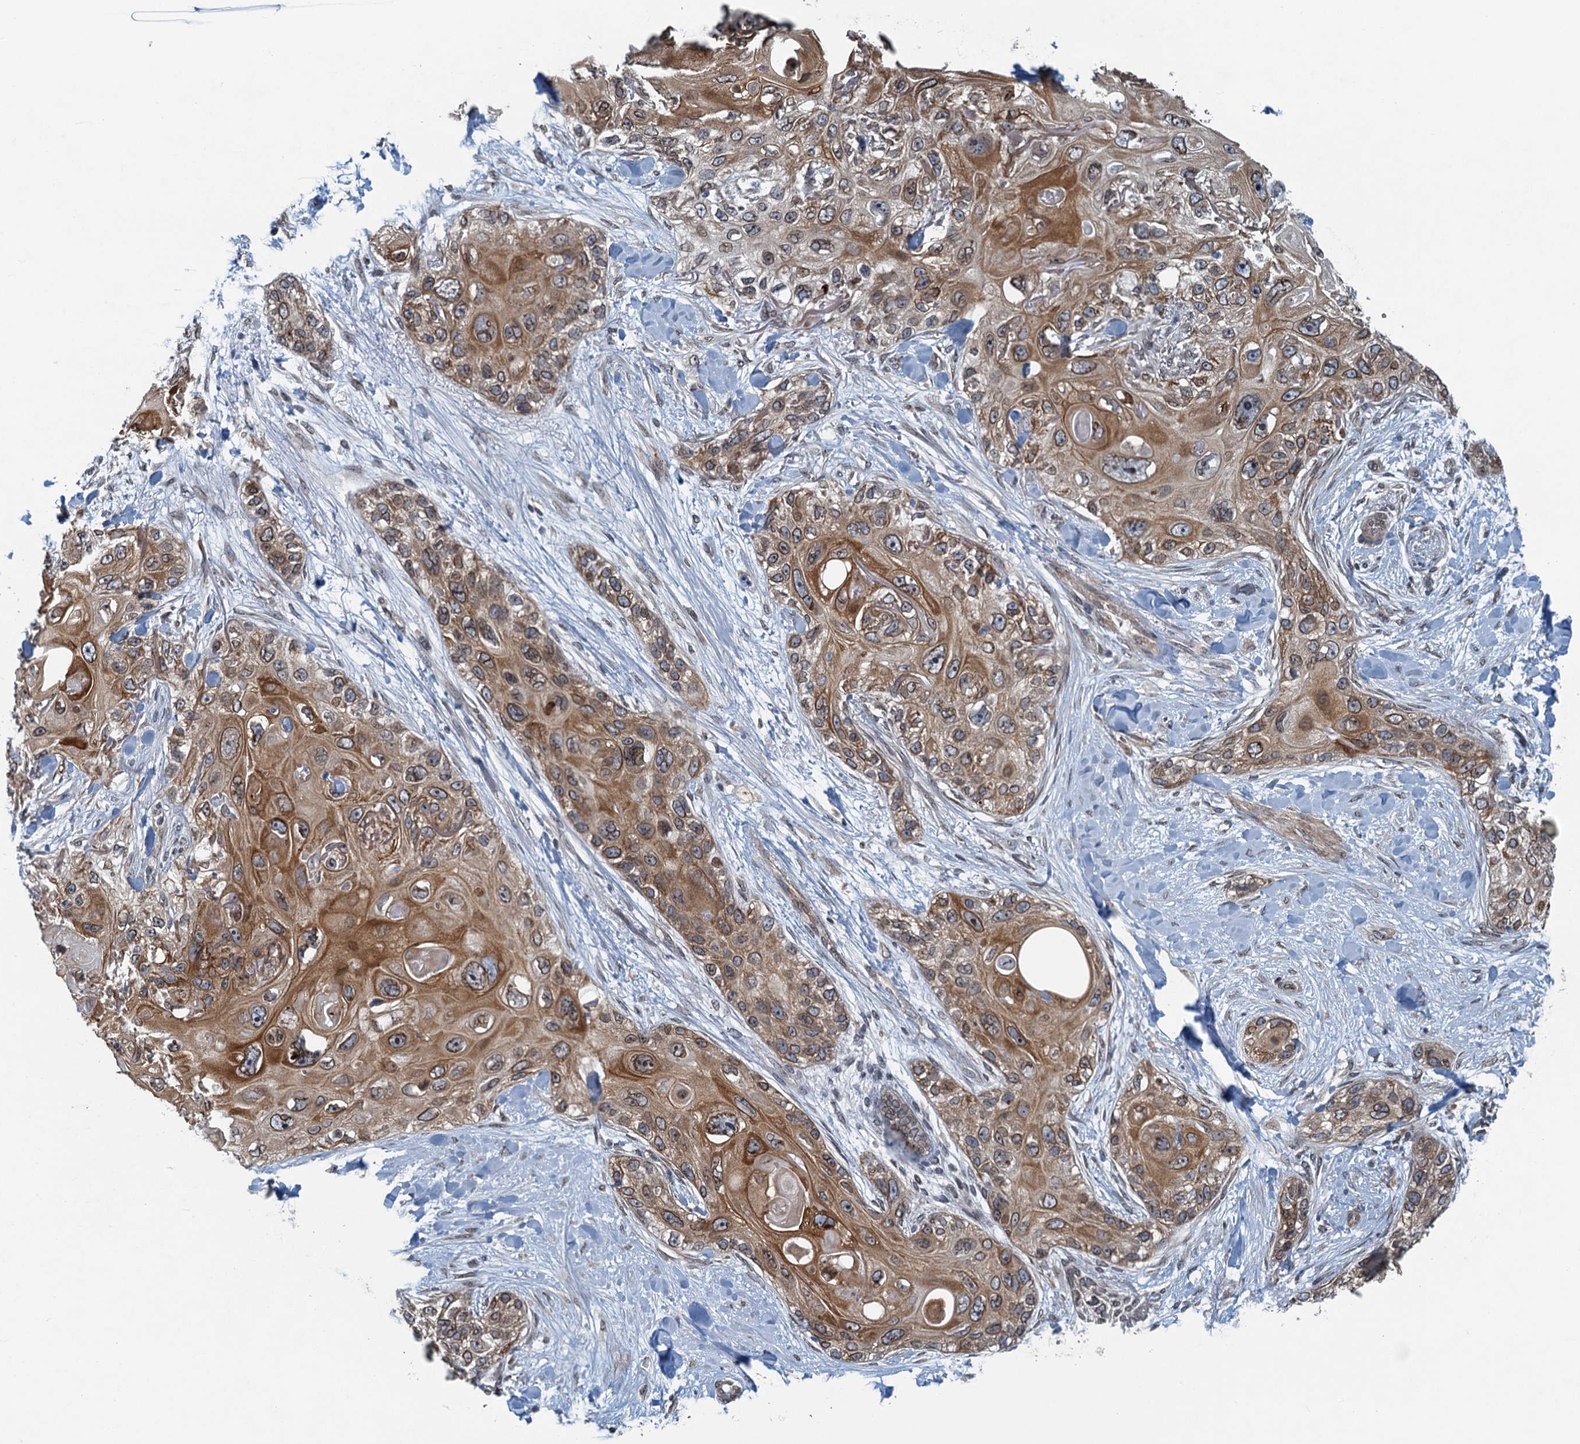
{"staining": {"intensity": "moderate", "quantity": ">75%", "location": "cytoplasmic/membranous"}, "tissue": "skin cancer", "cell_type": "Tumor cells", "image_type": "cancer", "snomed": [{"axis": "morphology", "description": "Normal tissue, NOS"}, {"axis": "morphology", "description": "Squamous cell carcinoma, NOS"}, {"axis": "topography", "description": "Skin"}], "caption": "An image of human squamous cell carcinoma (skin) stained for a protein reveals moderate cytoplasmic/membranous brown staining in tumor cells. The protein of interest is shown in brown color, while the nuclei are stained blue.", "gene": "CCDC34", "patient": {"sex": "male", "age": 72}}